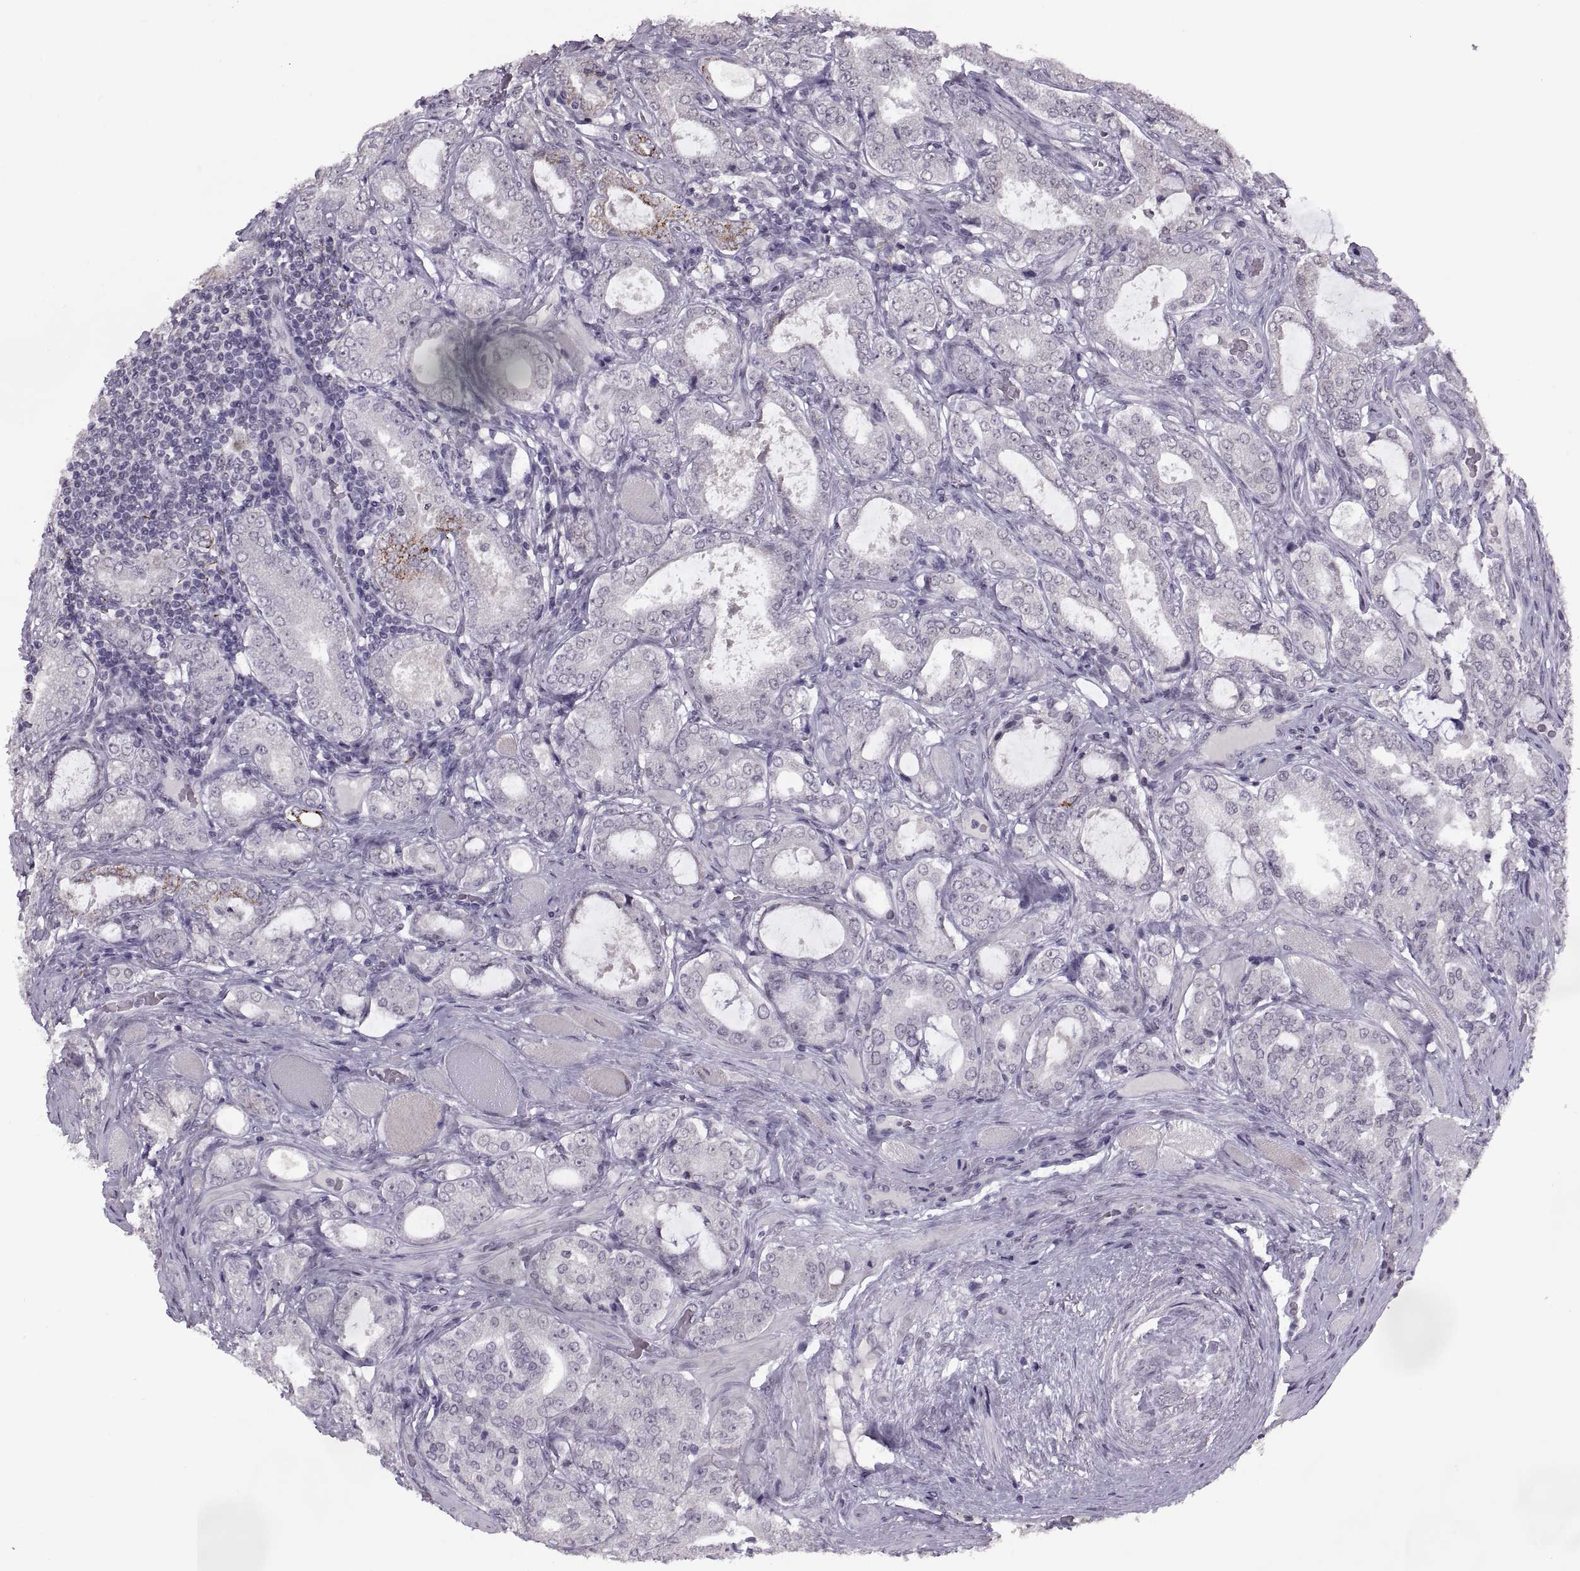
{"staining": {"intensity": "negative", "quantity": "none", "location": "none"}, "tissue": "prostate cancer", "cell_type": "Tumor cells", "image_type": "cancer", "snomed": [{"axis": "morphology", "description": "Adenocarcinoma, NOS"}, {"axis": "topography", "description": "Prostate"}], "caption": "This is a image of IHC staining of adenocarcinoma (prostate), which shows no positivity in tumor cells.", "gene": "OTP", "patient": {"sex": "male", "age": 64}}